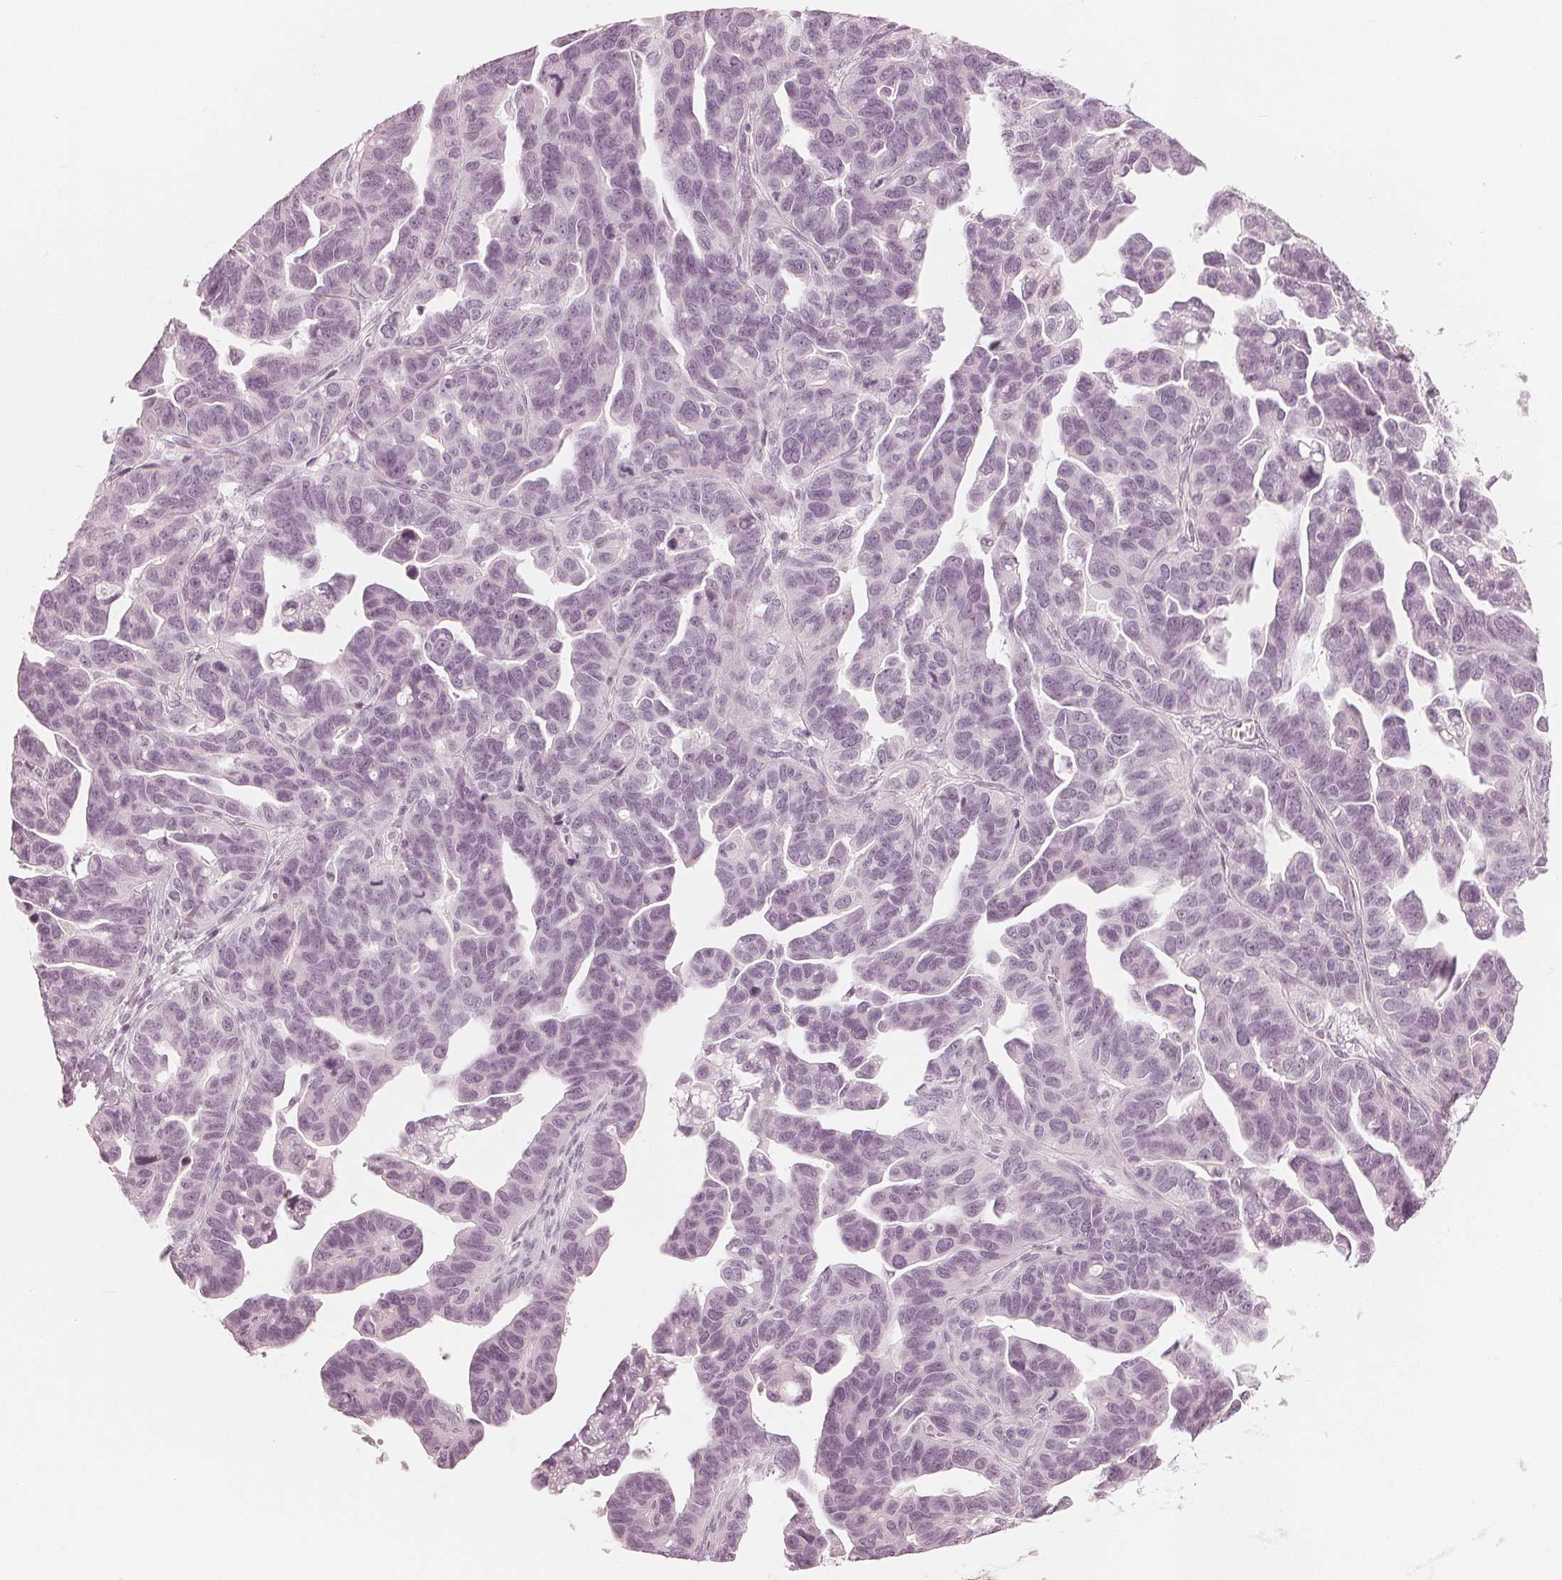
{"staining": {"intensity": "negative", "quantity": "none", "location": "none"}, "tissue": "ovarian cancer", "cell_type": "Tumor cells", "image_type": "cancer", "snomed": [{"axis": "morphology", "description": "Cystadenocarcinoma, serous, NOS"}, {"axis": "topography", "description": "Ovary"}], "caption": "Photomicrograph shows no significant protein positivity in tumor cells of ovarian cancer. (IHC, brightfield microscopy, high magnification).", "gene": "PAEP", "patient": {"sex": "female", "age": 69}}